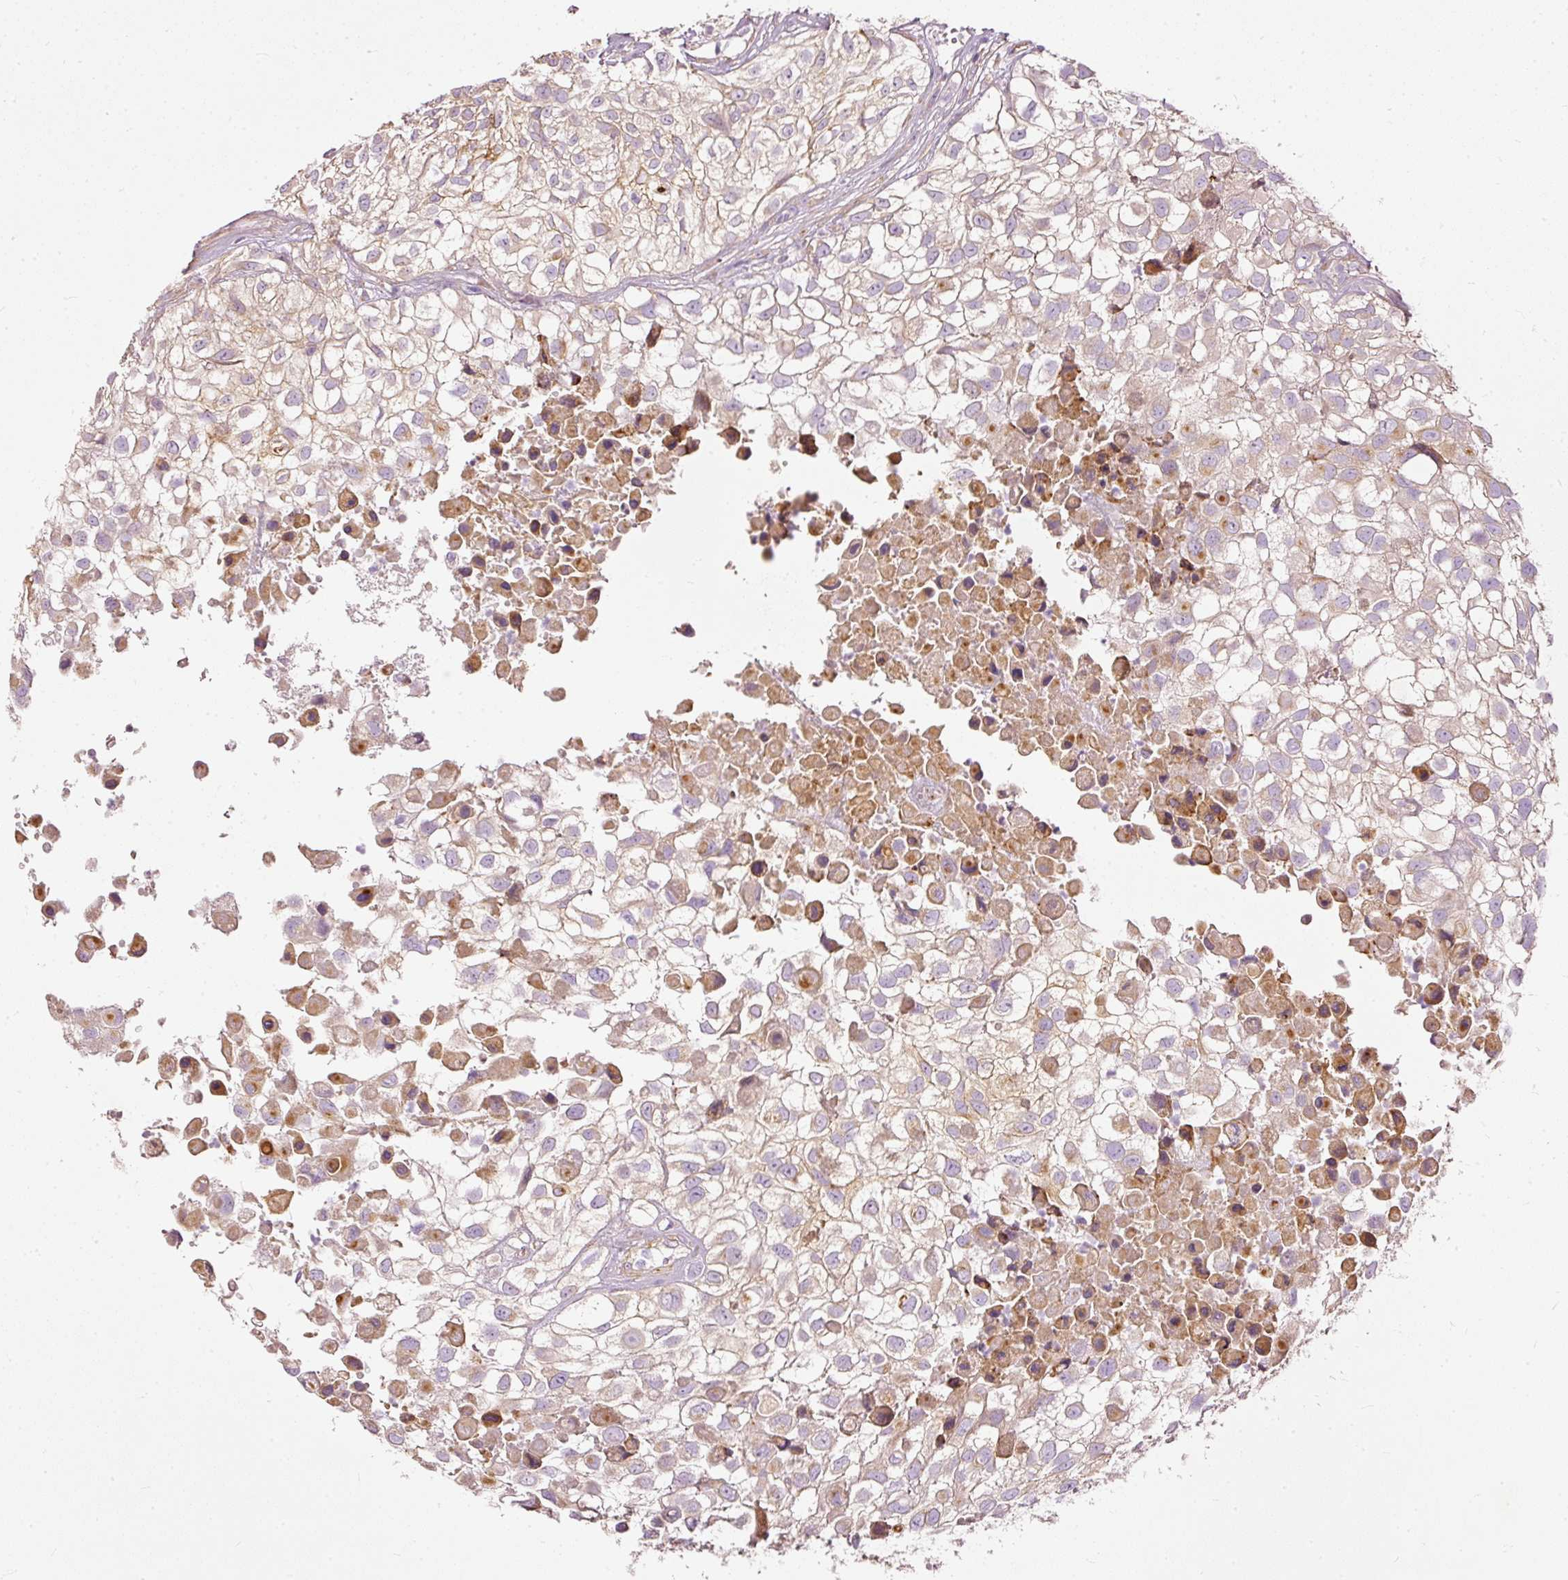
{"staining": {"intensity": "moderate", "quantity": "<25%", "location": "cytoplasmic/membranous"}, "tissue": "urothelial cancer", "cell_type": "Tumor cells", "image_type": "cancer", "snomed": [{"axis": "morphology", "description": "Urothelial carcinoma, High grade"}, {"axis": "topography", "description": "Urinary bladder"}], "caption": "Immunohistochemistry (IHC) micrograph of neoplastic tissue: human urothelial carcinoma (high-grade) stained using immunohistochemistry reveals low levels of moderate protein expression localized specifically in the cytoplasmic/membranous of tumor cells, appearing as a cytoplasmic/membranous brown color.", "gene": "PAQR9", "patient": {"sex": "male", "age": 56}}